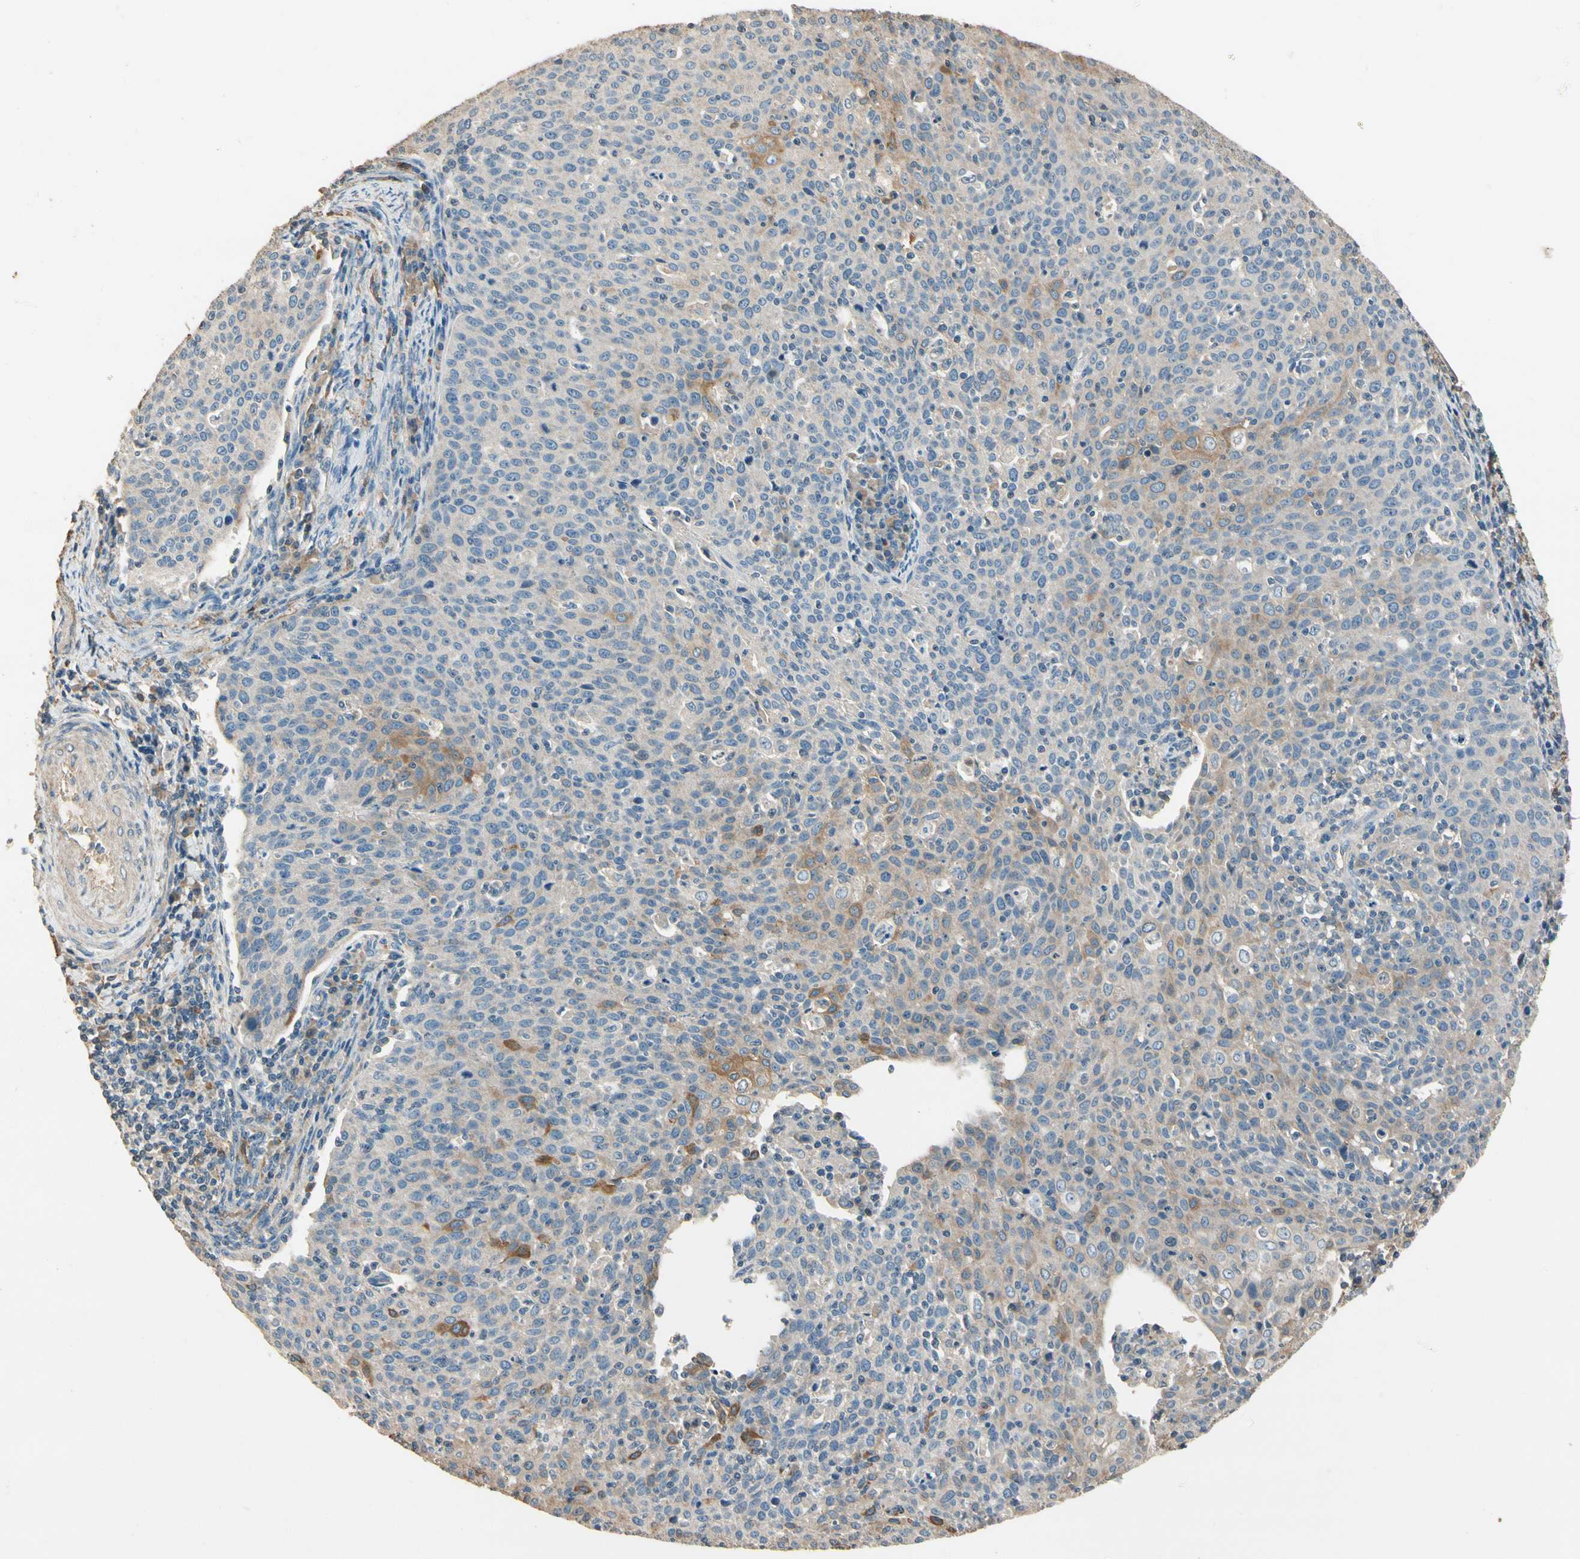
{"staining": {"intensity": "moderate", "quantity": "<25%", "location": "cytoplasmic/membranous"}, "tissue": "cervical cancer", "cell_type": "Tumor cells", "image_type": "cancer", "snomed": [{"axis": "morphology", "description": "Squamous cell carcinoma, NOS"}, {"axis": "topography", "description": "Cervix"}], "caption": "Squamous cell carcinoma (cervical) stained with immunohistochemistry exhibits moderate cytoplasmic/membranous positivity in about <25% of tumor cells. Ihc stains the protein in brown and the nuclei are stained blue.", "gene": "CDH6", "patient": {"sex": "female", "age": 38}}